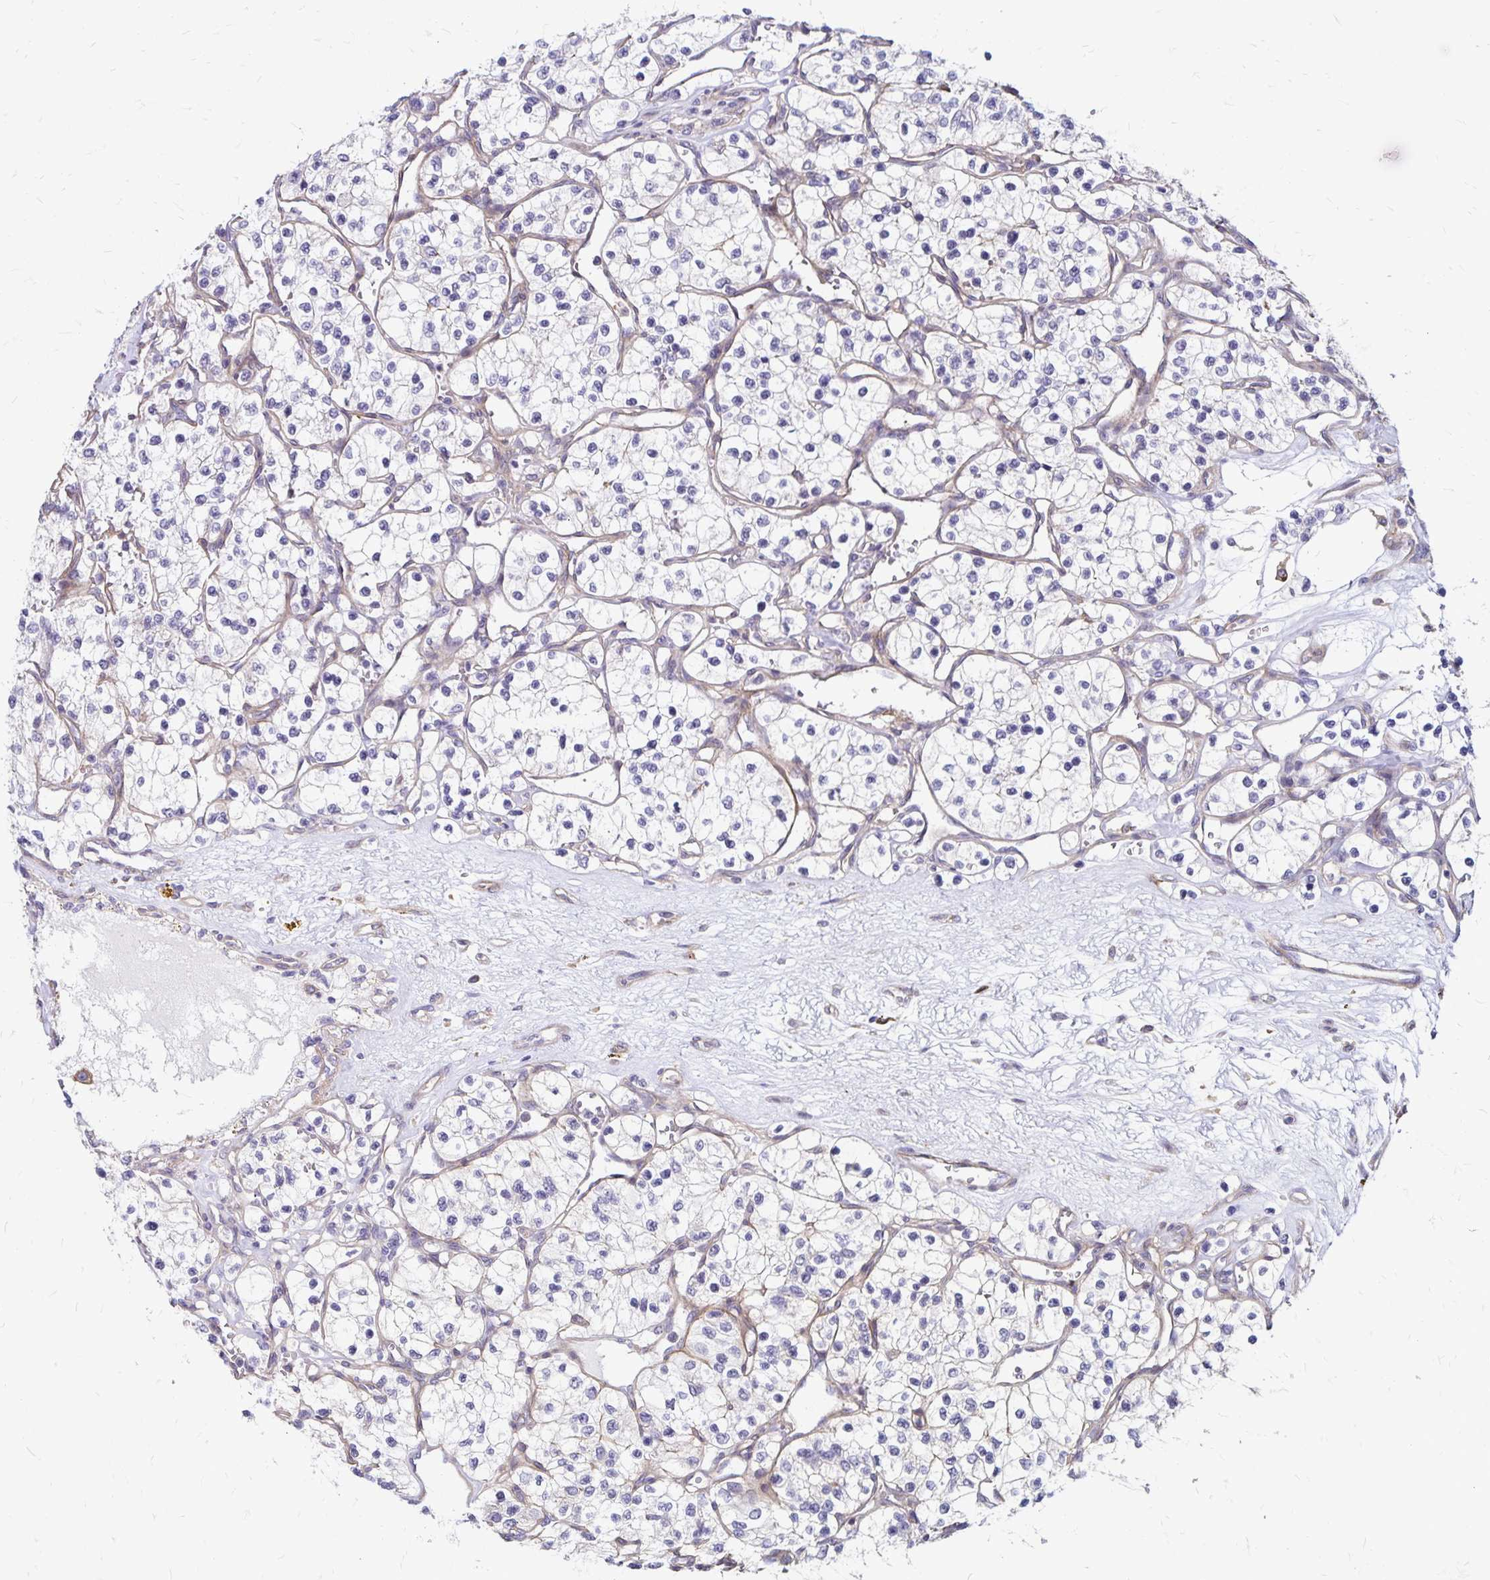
{"staining": {"intensity": "negative", "quantity": "none", "location": "none"}, "tissue": "renal cancer", "cell_type": "Tumor cells", "image_type": "cancer", "snomed": [{"axis": "morphology", "description": "Adenocarcinoma, NOS"}, {"axis": "topography", "description": "Kidney"}], "caption": "There is no significant positivity in tumor cells of renal adenocarcinoma.", "gene": "TNS3", "patient": {"sex": "female", "age": 69}}